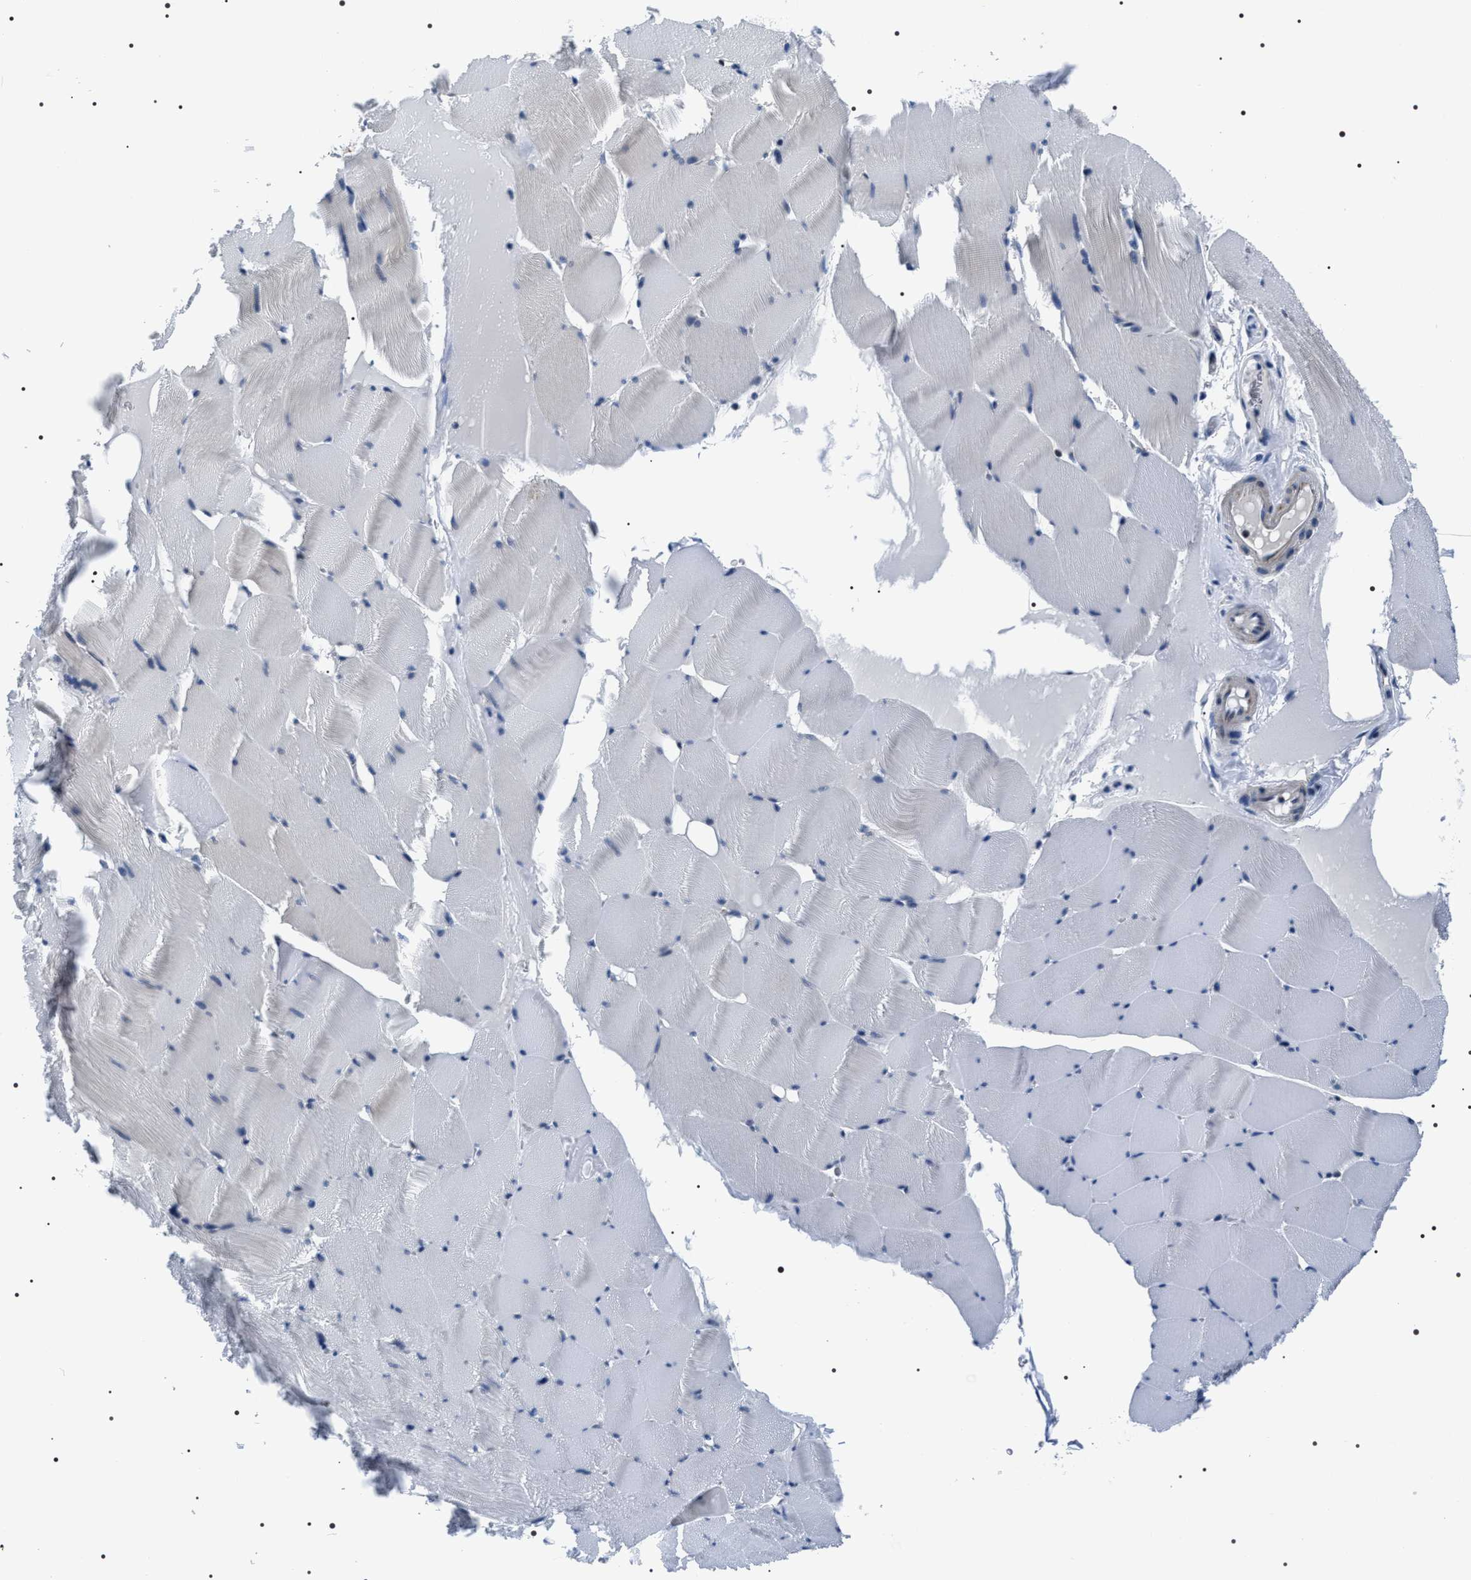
{"staining": {"intensity": "negative", "quantity": "none", "location": "none"}, "tissue": "skeletal muscle", "cell_type": "Myocytes", "image_type": "normal", "snomed": [{"axis": "morphology", "description": "Normal tissue, NOS"}, {"axis": "topography", "description": "Skeletal muscle"}], "caption": "Benign skeletal muscle was stained to show a protein in brown. There is no significant staining in myocytes. (DAB (3,3'-diaminobenzidine) IHC, high magnification).", "gene": "NTMT1", "patient": {"sex": "male", "age": 62}}